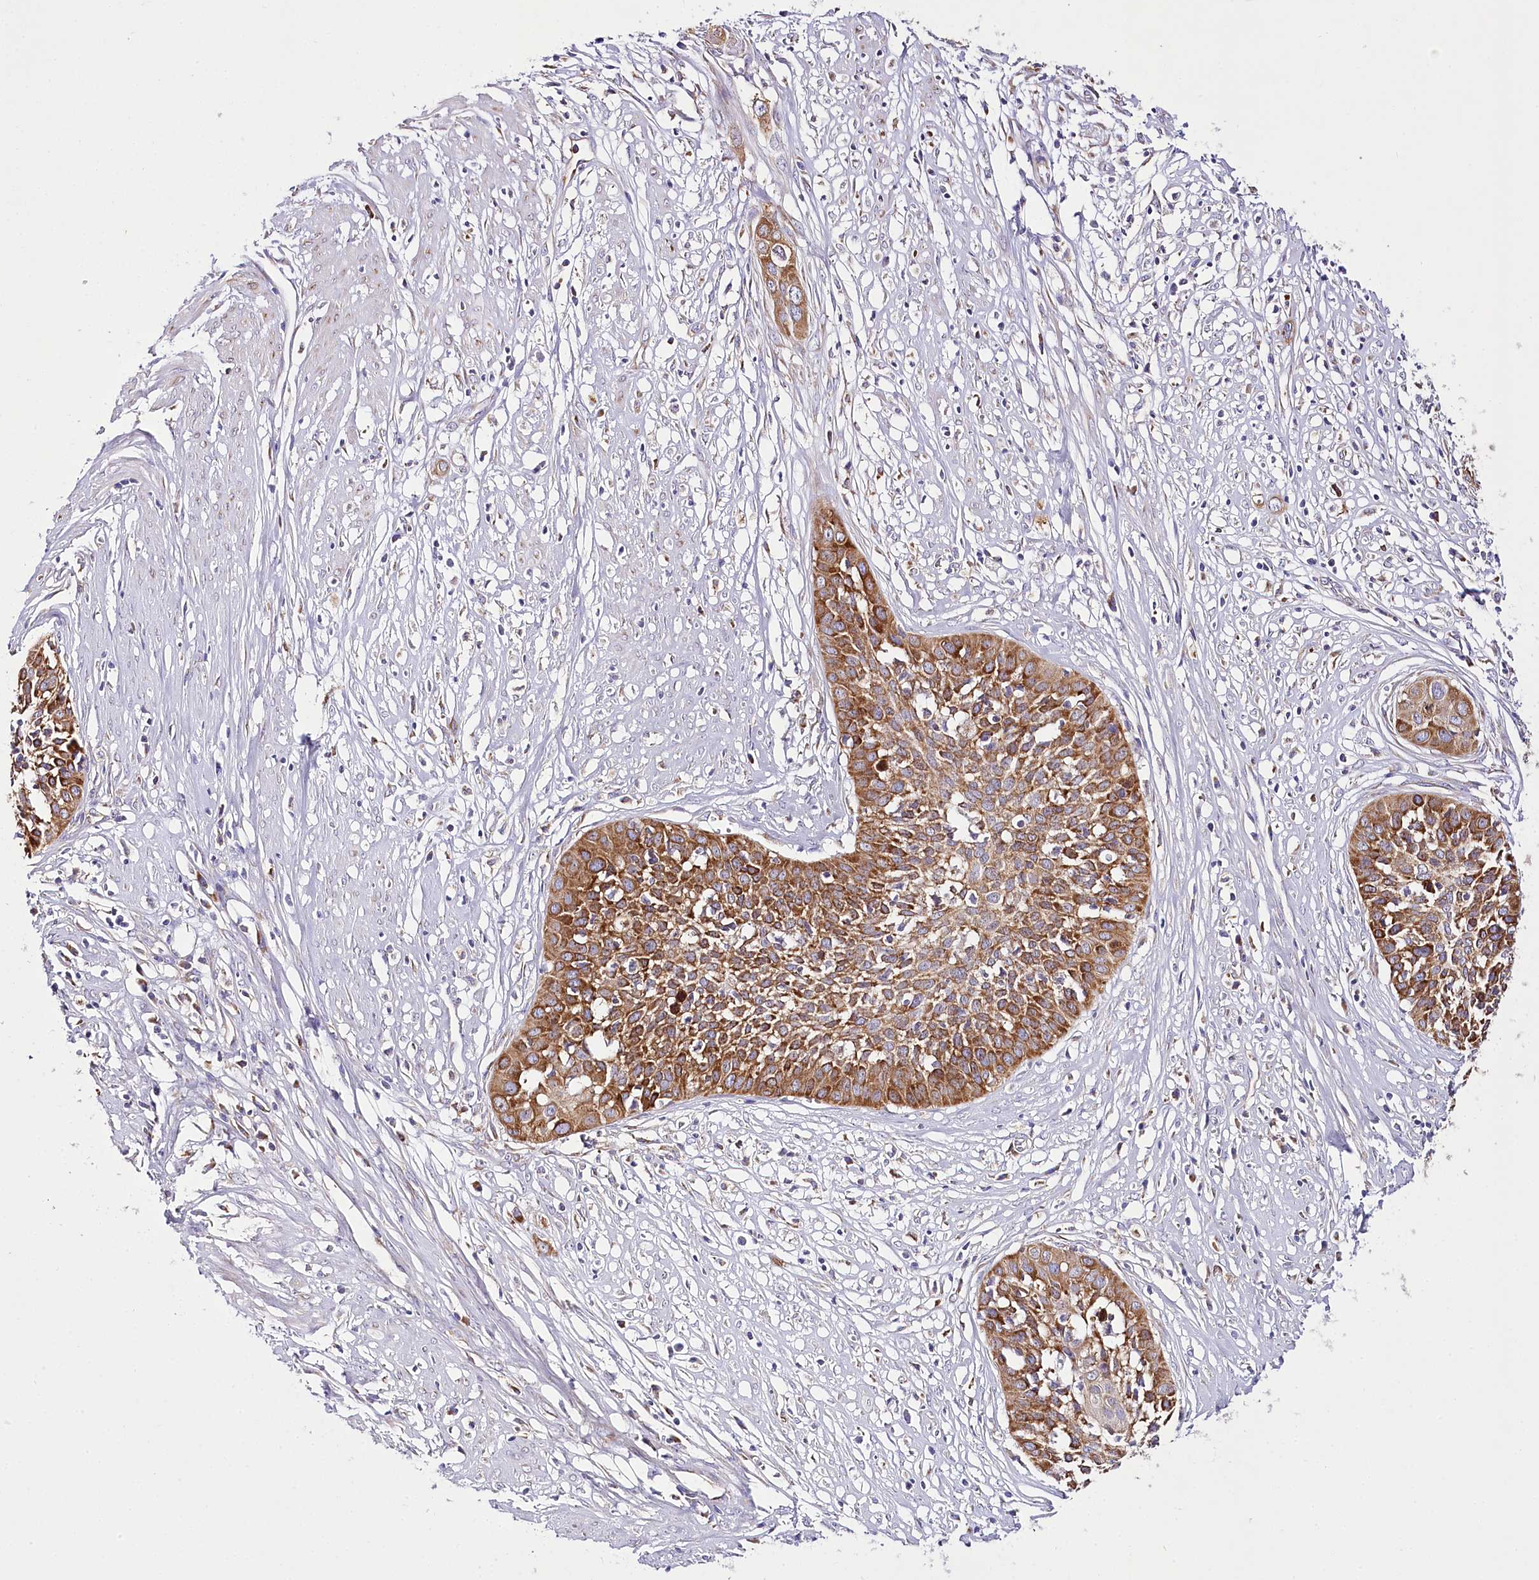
{"staining": {"intensity": "moderate", "quantity": ">75%", "location": "cytoplasmic/membranous"}, "tissue": "cervical cancer", "cell_type": "Tumor cells", "image_type": "cancer", "snomed": [{"axis": "morphology", "description": "Squamous cell carcinoma, NOS"}, {"axis": "topography", "description": "Cervix"}], "caption": "Immunohistochemistry (IHC) of cervical squamous cell carcinoma displays medium levels of moderate cytoplasmic/membranous staining in approximately >75% of tumor cells.", "gene": "THUMPD3", "patient": {"sex": "female", "age": 34}}